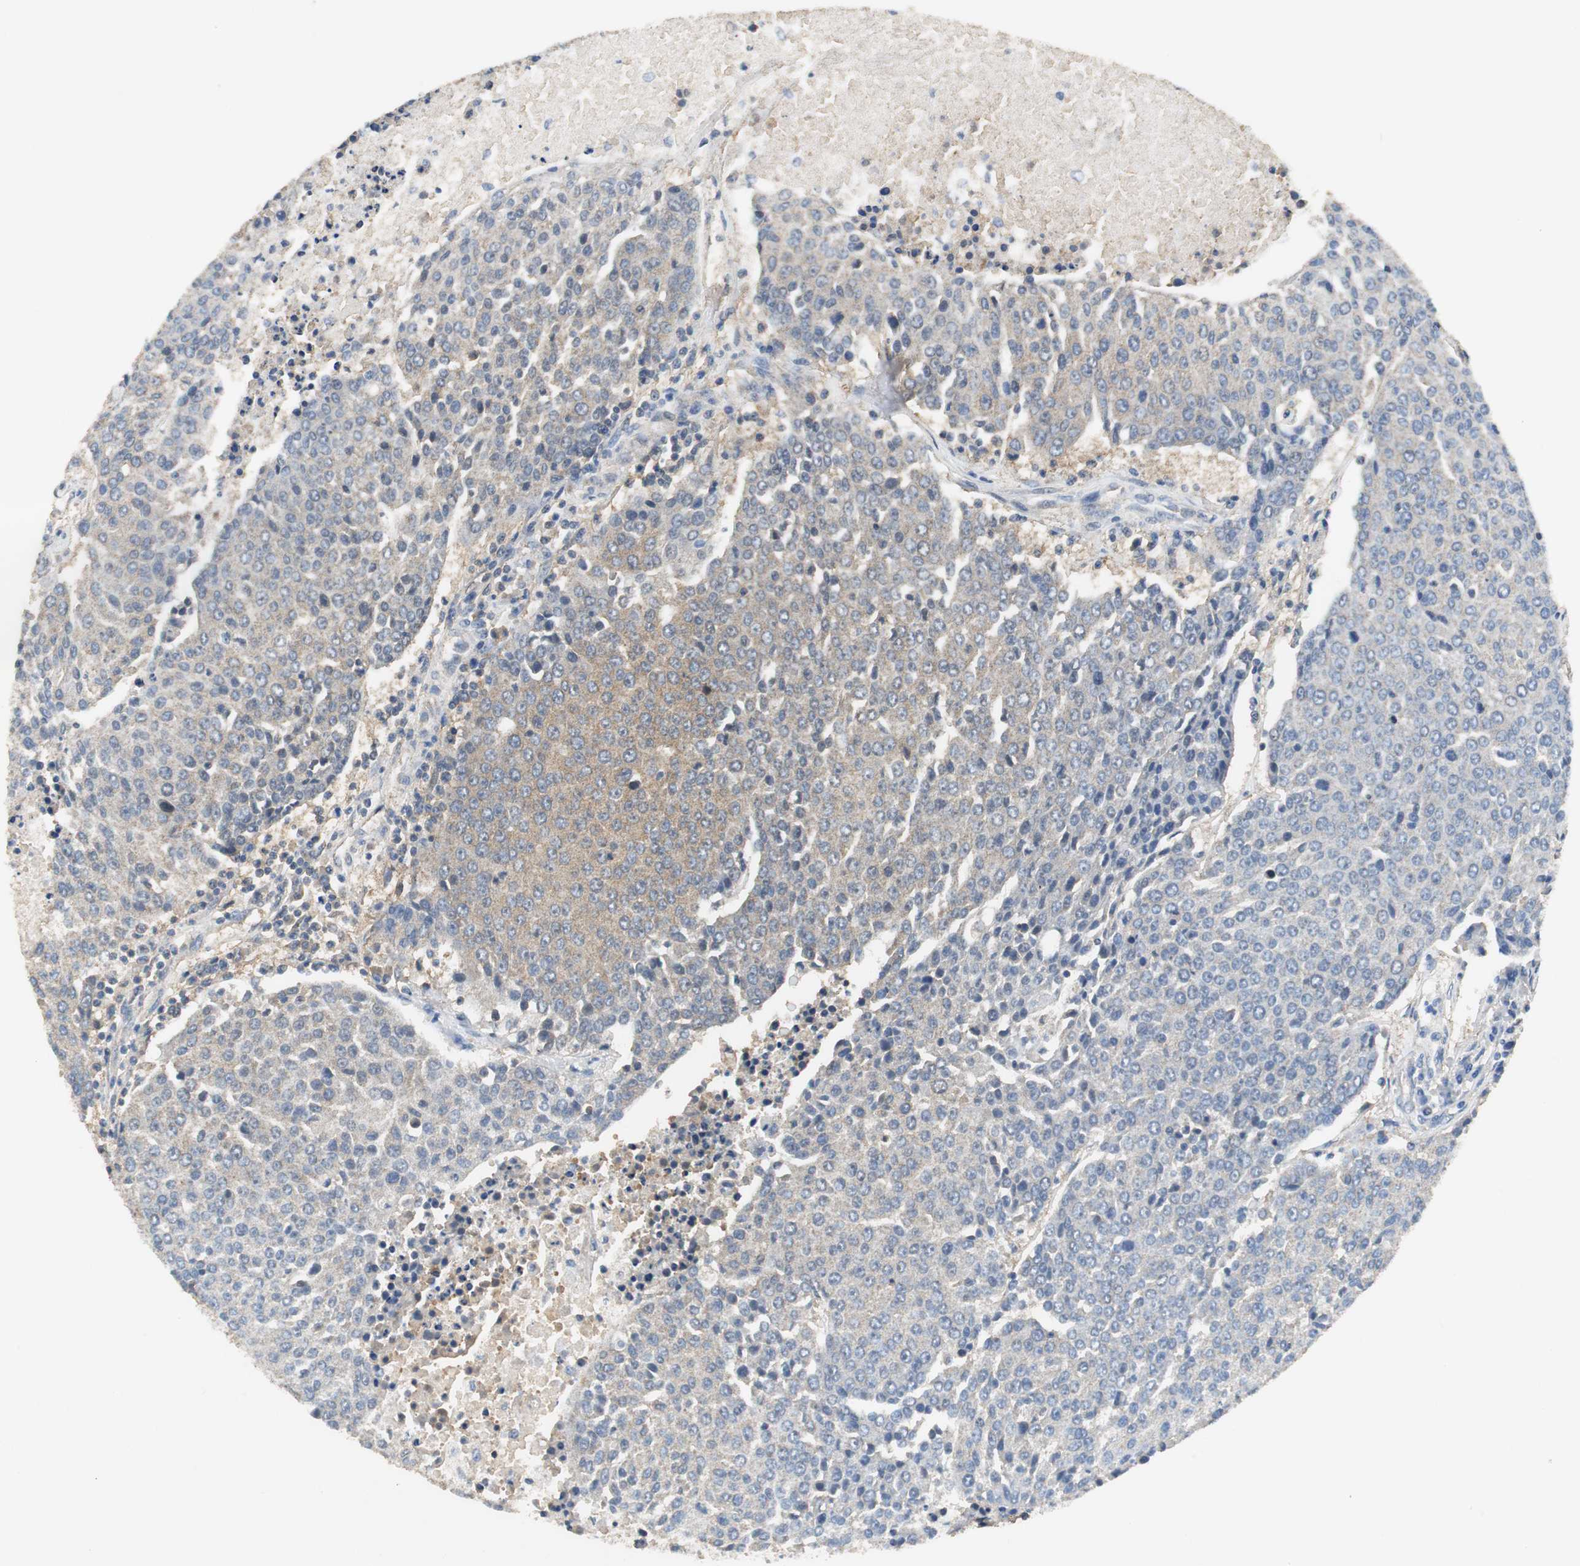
{"staining": {"intensity": "weak", "quantity": "25%-75%", "location": "cytoplasmic/membranous"}, "tissue": "urothelial cancer", "cell_type": "Tumor cells", "image_type": "cancer", "snomed": [{"axis": "morphology", "description": "Urothelial carcinoma, High grade"}, {"axis": "topography", "description": "Urinary bladder"}], "caption": "Tumor cells show low levels of weak cytoplasmic/membranous positivity in approximately 25%-75% of cells in human urothelial cancer.", "gene": "VBP1", "patient": {"sex": "female", "age": 85}}